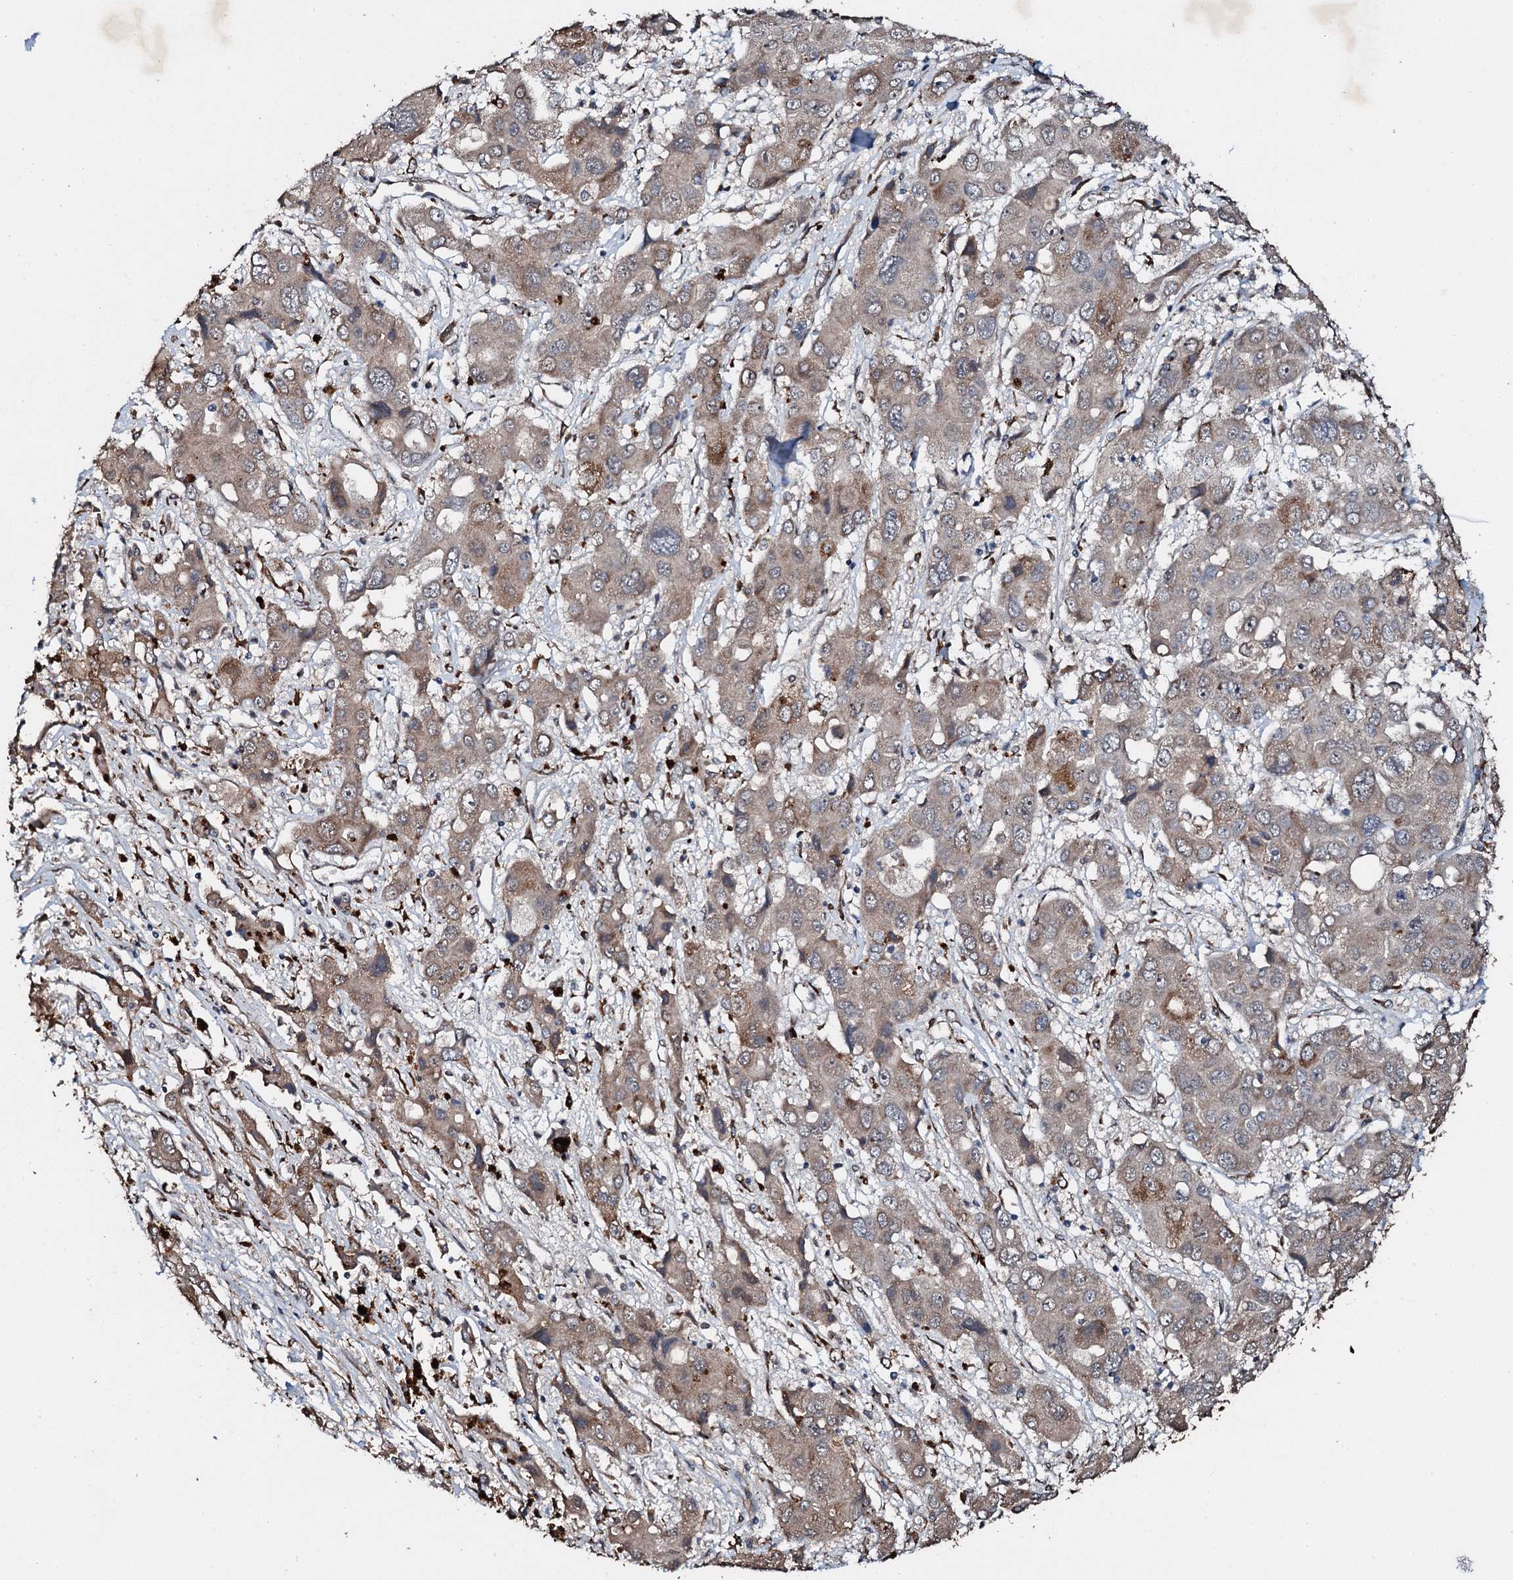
{"staining": {"intensity": "weak", "quantity": ">75%", "location": "cytoplasmic/membranous"}, "tissue": "liver cancer", "cell_type": "Tumor cells", "image_type": "cancer", "snomed": [{"axis": "morphology", "description": "Cholangiocarcinoma"}, {"axis": "topography", "description": "Liver"}], "caption": "A low amount of weak cytoplasmic/membranous expression is present in about >75% of tumor cells in liver cancer (cholangiocarcinoma) tissue.", "gene": "ADAMTS10", "patient": {"sex": "male", "age": 67}}